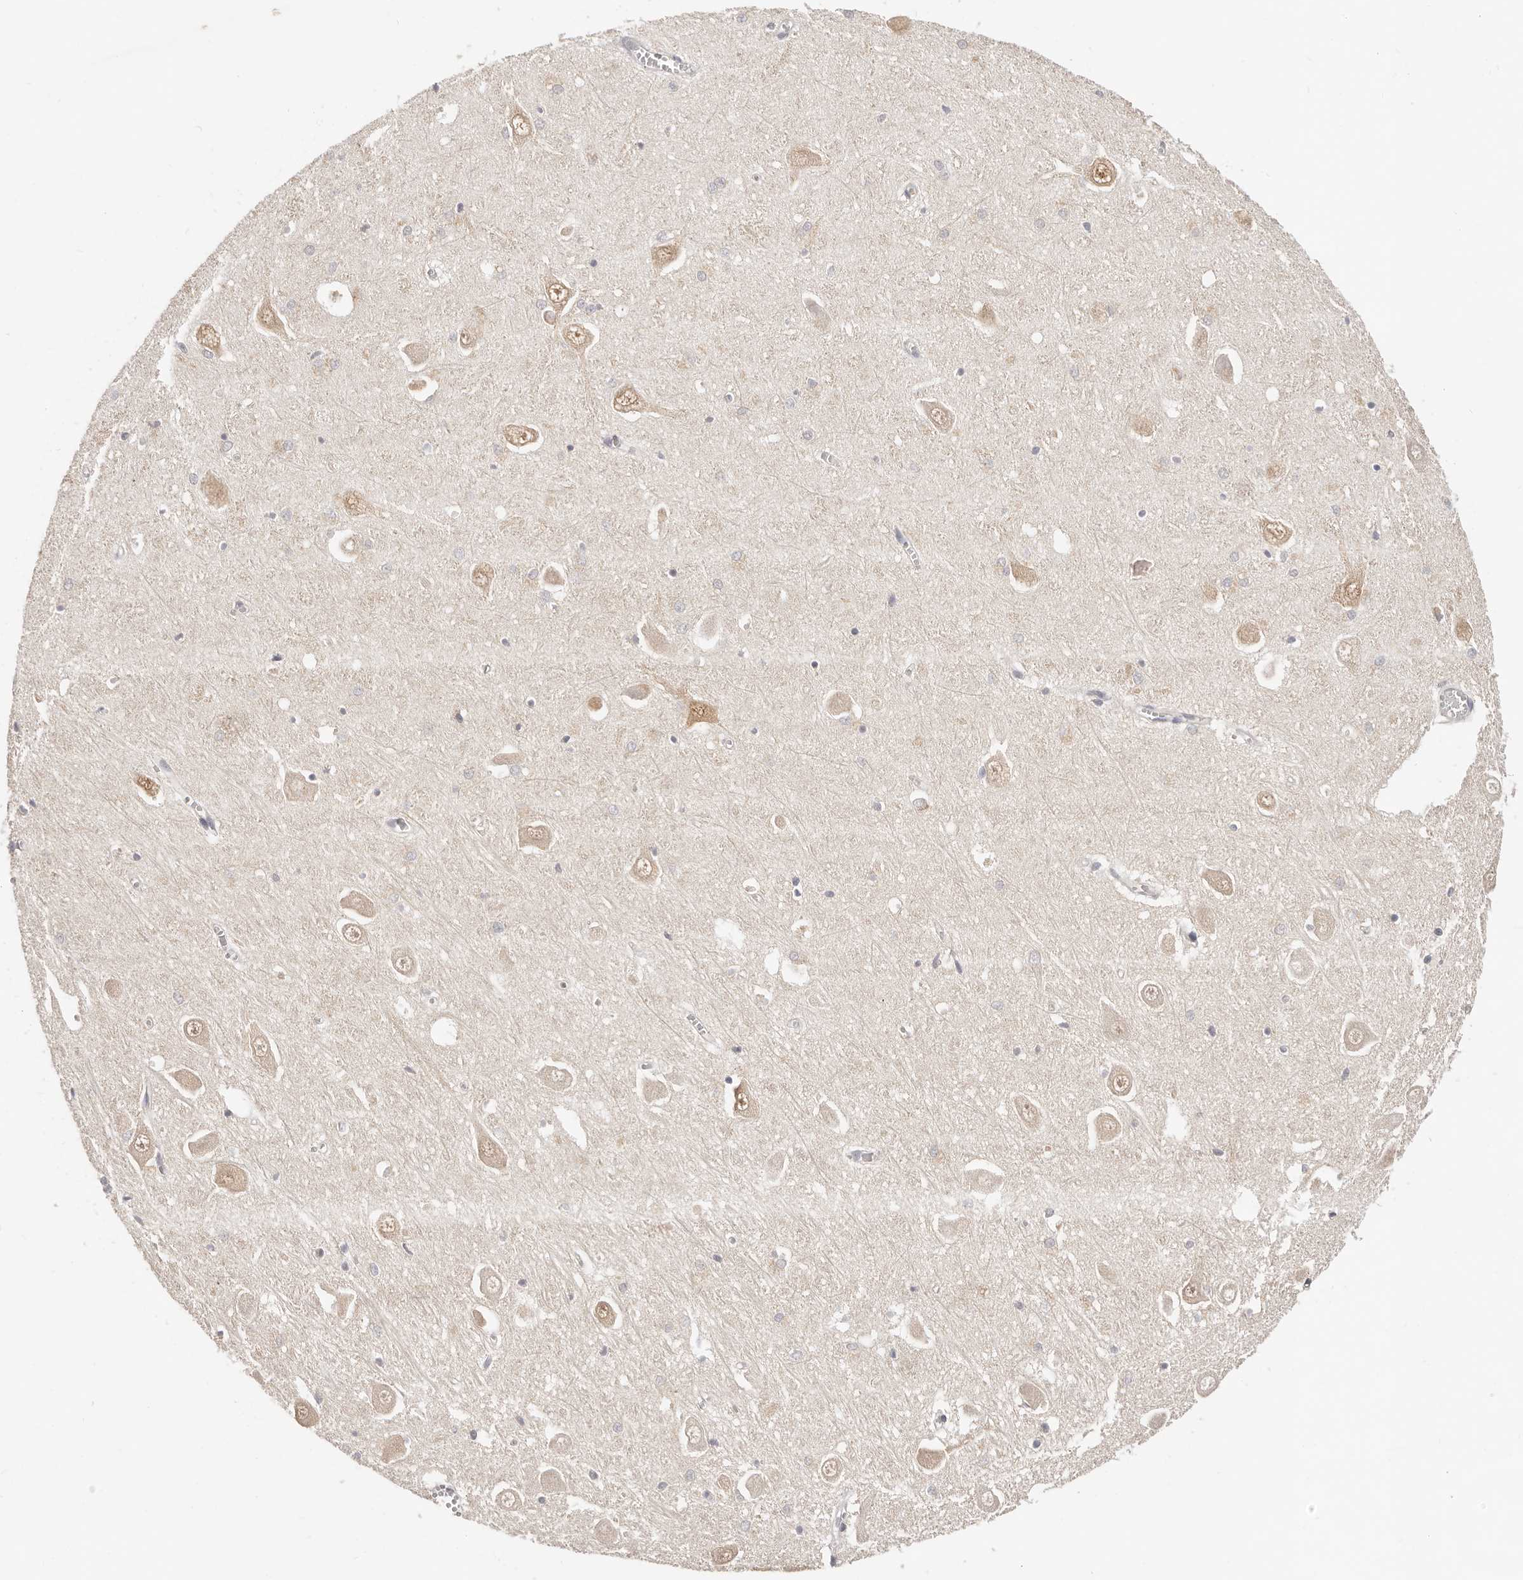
{"staining": {"intensity": "weak", "quantity": "<25%", "location": "cytoplasmic/membranous"}, "tissue": "hippocampus", "cell_type": "Glial cells", "image_type": "normal", "snomed": [{"axis": "morphology", "description": "Normal tissue, NOS"}, {"axis": "topography", "description": "Hippocampus"}], "caption": "Hippocampus stained for a protein using immunohistochemistry (IHC) displays no positivity glial cells.", "gene": "DTNBP1", "patient": {"sex": "male", "age": 70}}